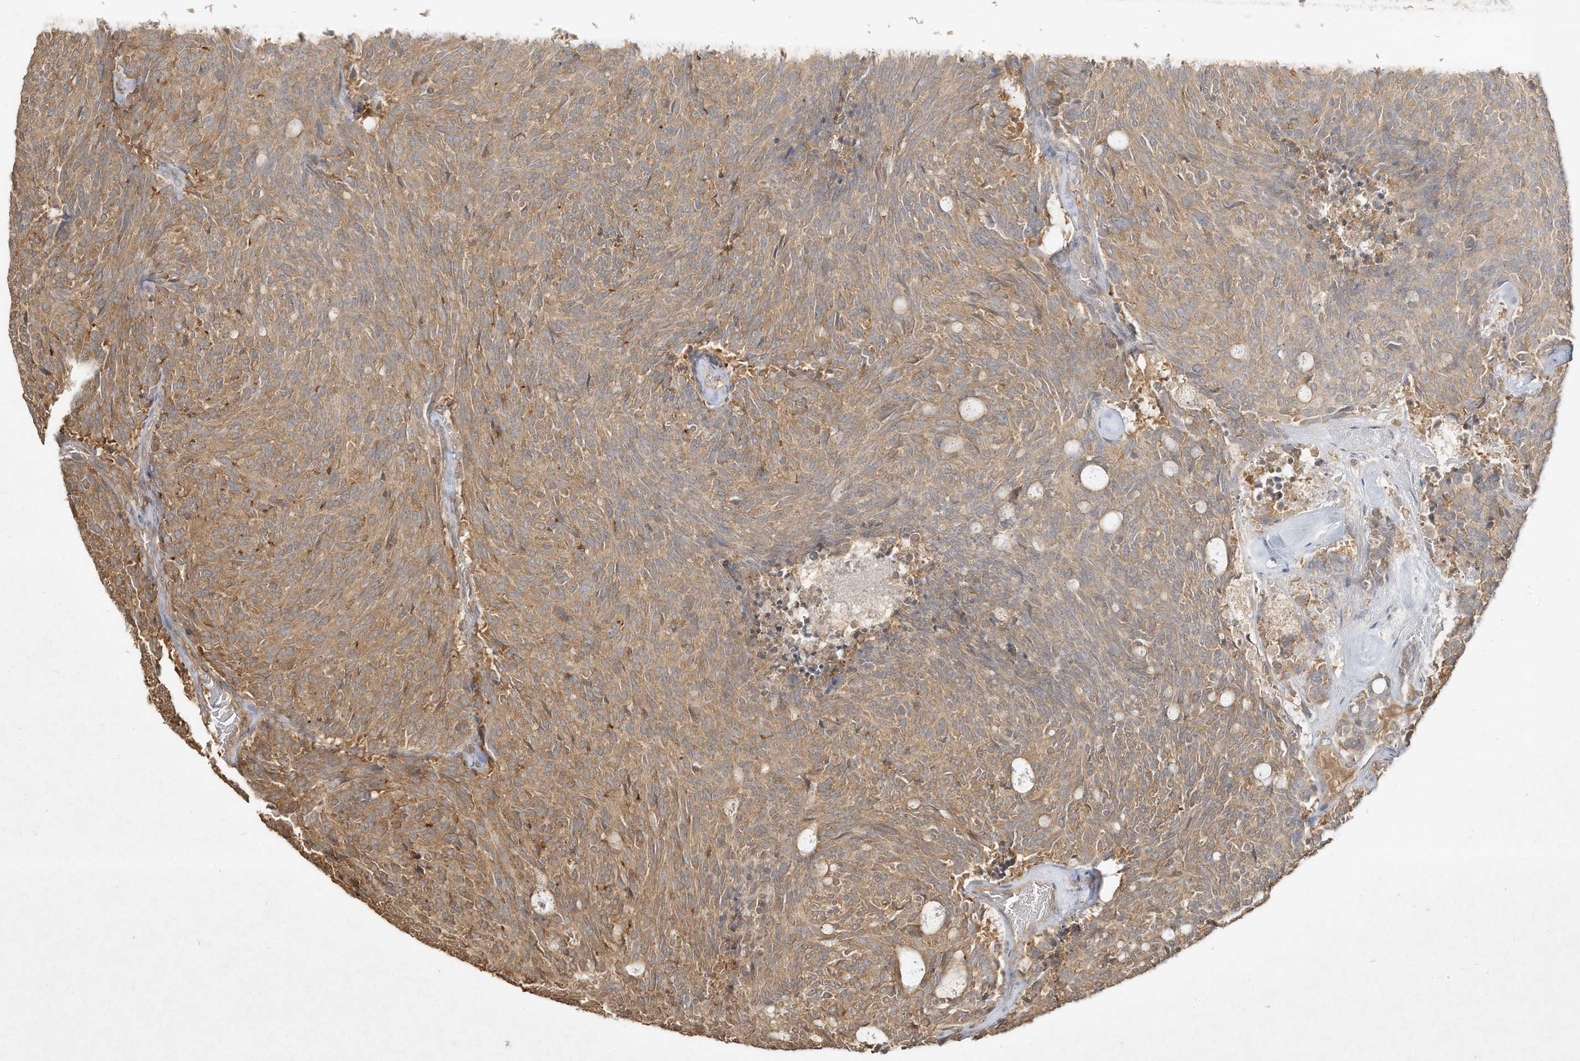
{"staining": {"intensity": "moderate", "quantity": ">75%", "location": "cytoplasmic/membranous"}, "tissue": "carcinoid", "cell_type": "Tumor cells", "image_type": "cancer", "snomed": [{"axis": "morphology", "description": "Carcinoid, malignant, NOS"}, {"axis": "topography", "description": "Pancreas"}], "caption": "Immunohistochemical staining of human carcinoid exhibits medium levels of moderate cytoplasmic/membranous staining in approximately >75% of tumor cells.", "gene": "DYNC1I2", "patient": {"sex": "female", "age": 54}}